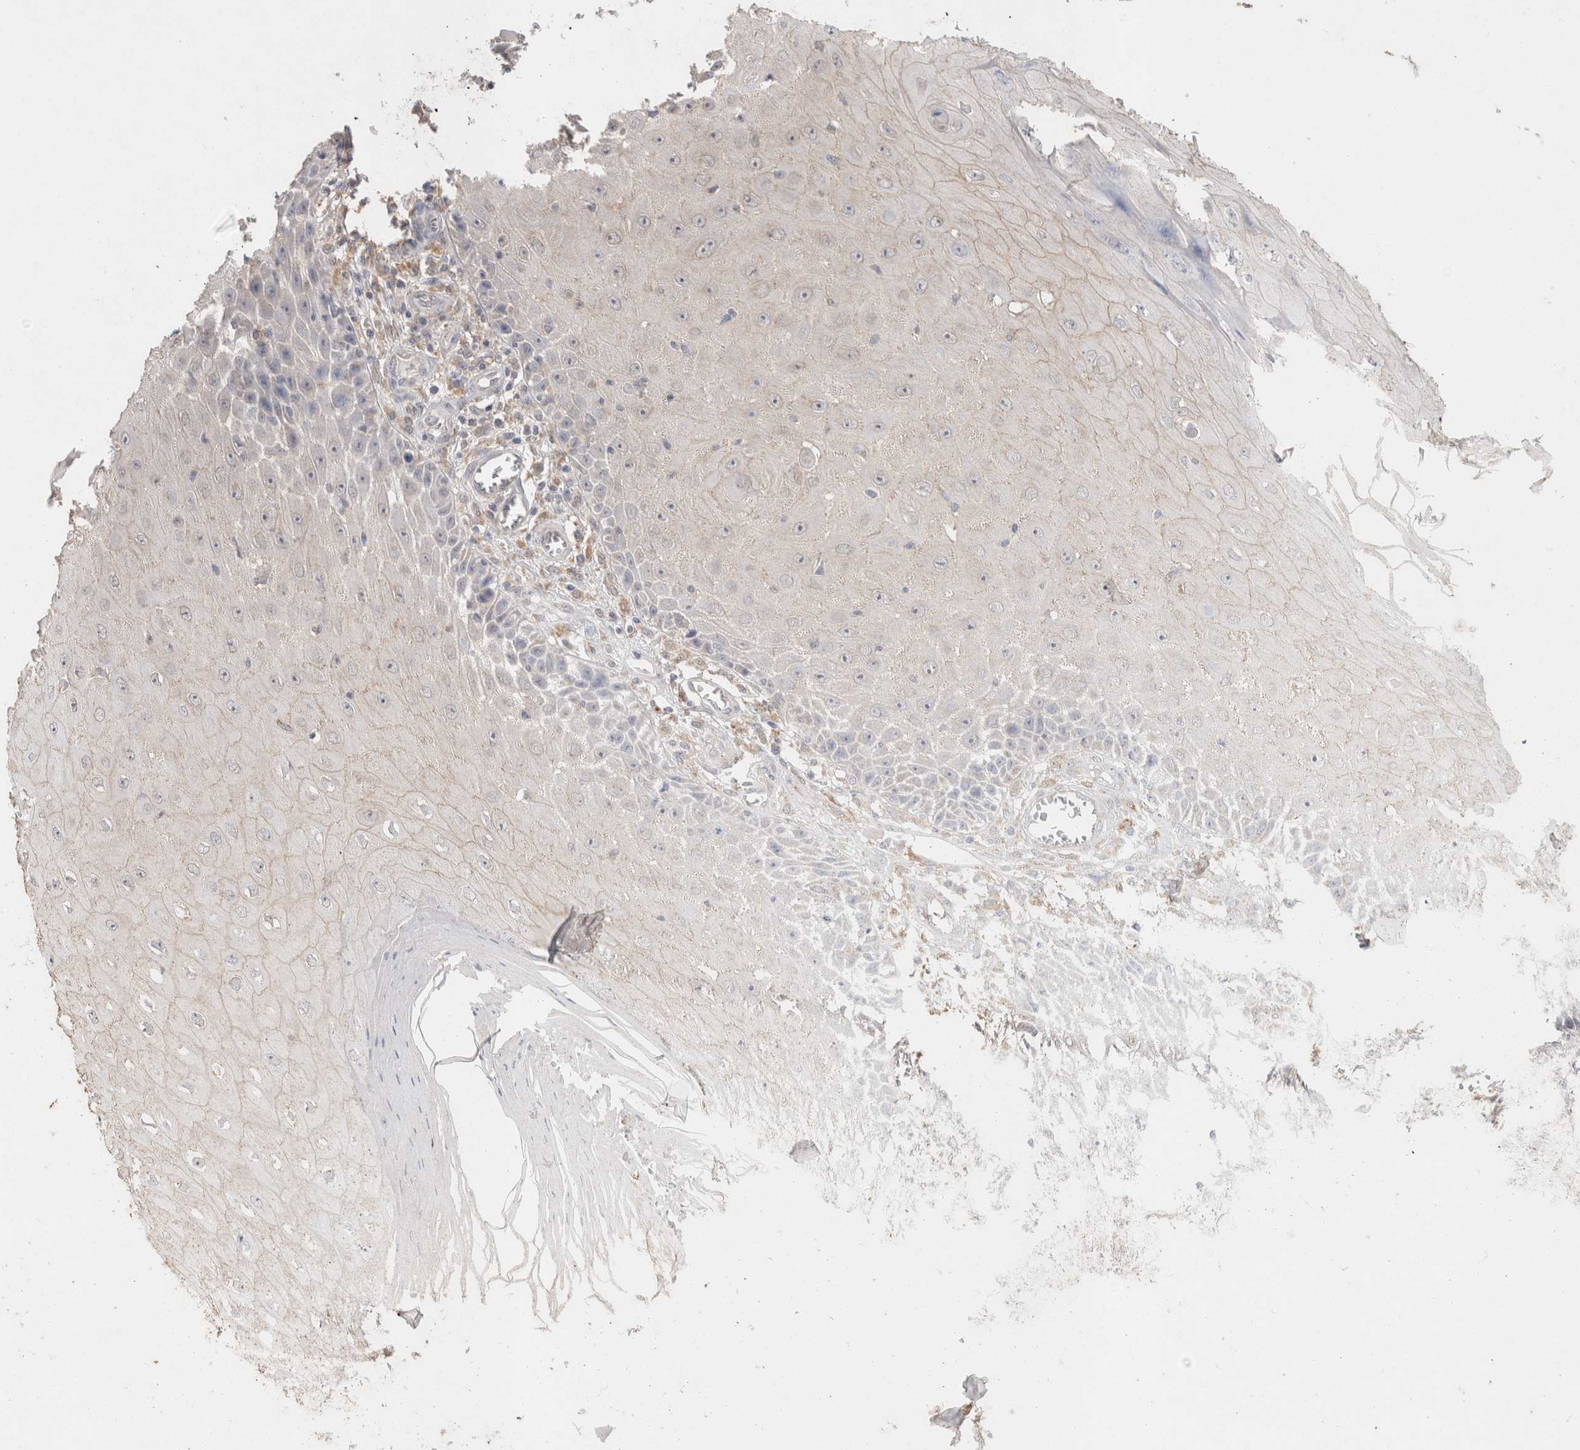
{"staining": {"intensity": "negative", "quantity": "none", "location": "none"}, "tissue": "skin cancer", "cell_type": "Tumor cells", "image_type": "cancer", "snomed": [{"axis": "morphology", "description": "Squamous cell carcinoma, NOS"}, {"axis": "topography", "description": "Skin"}], "caption": "IHC of skin cancer reveals no positivity in tumor cells.", "gene": "RAB14", "patient": {"sex": "female", "age": 73}}